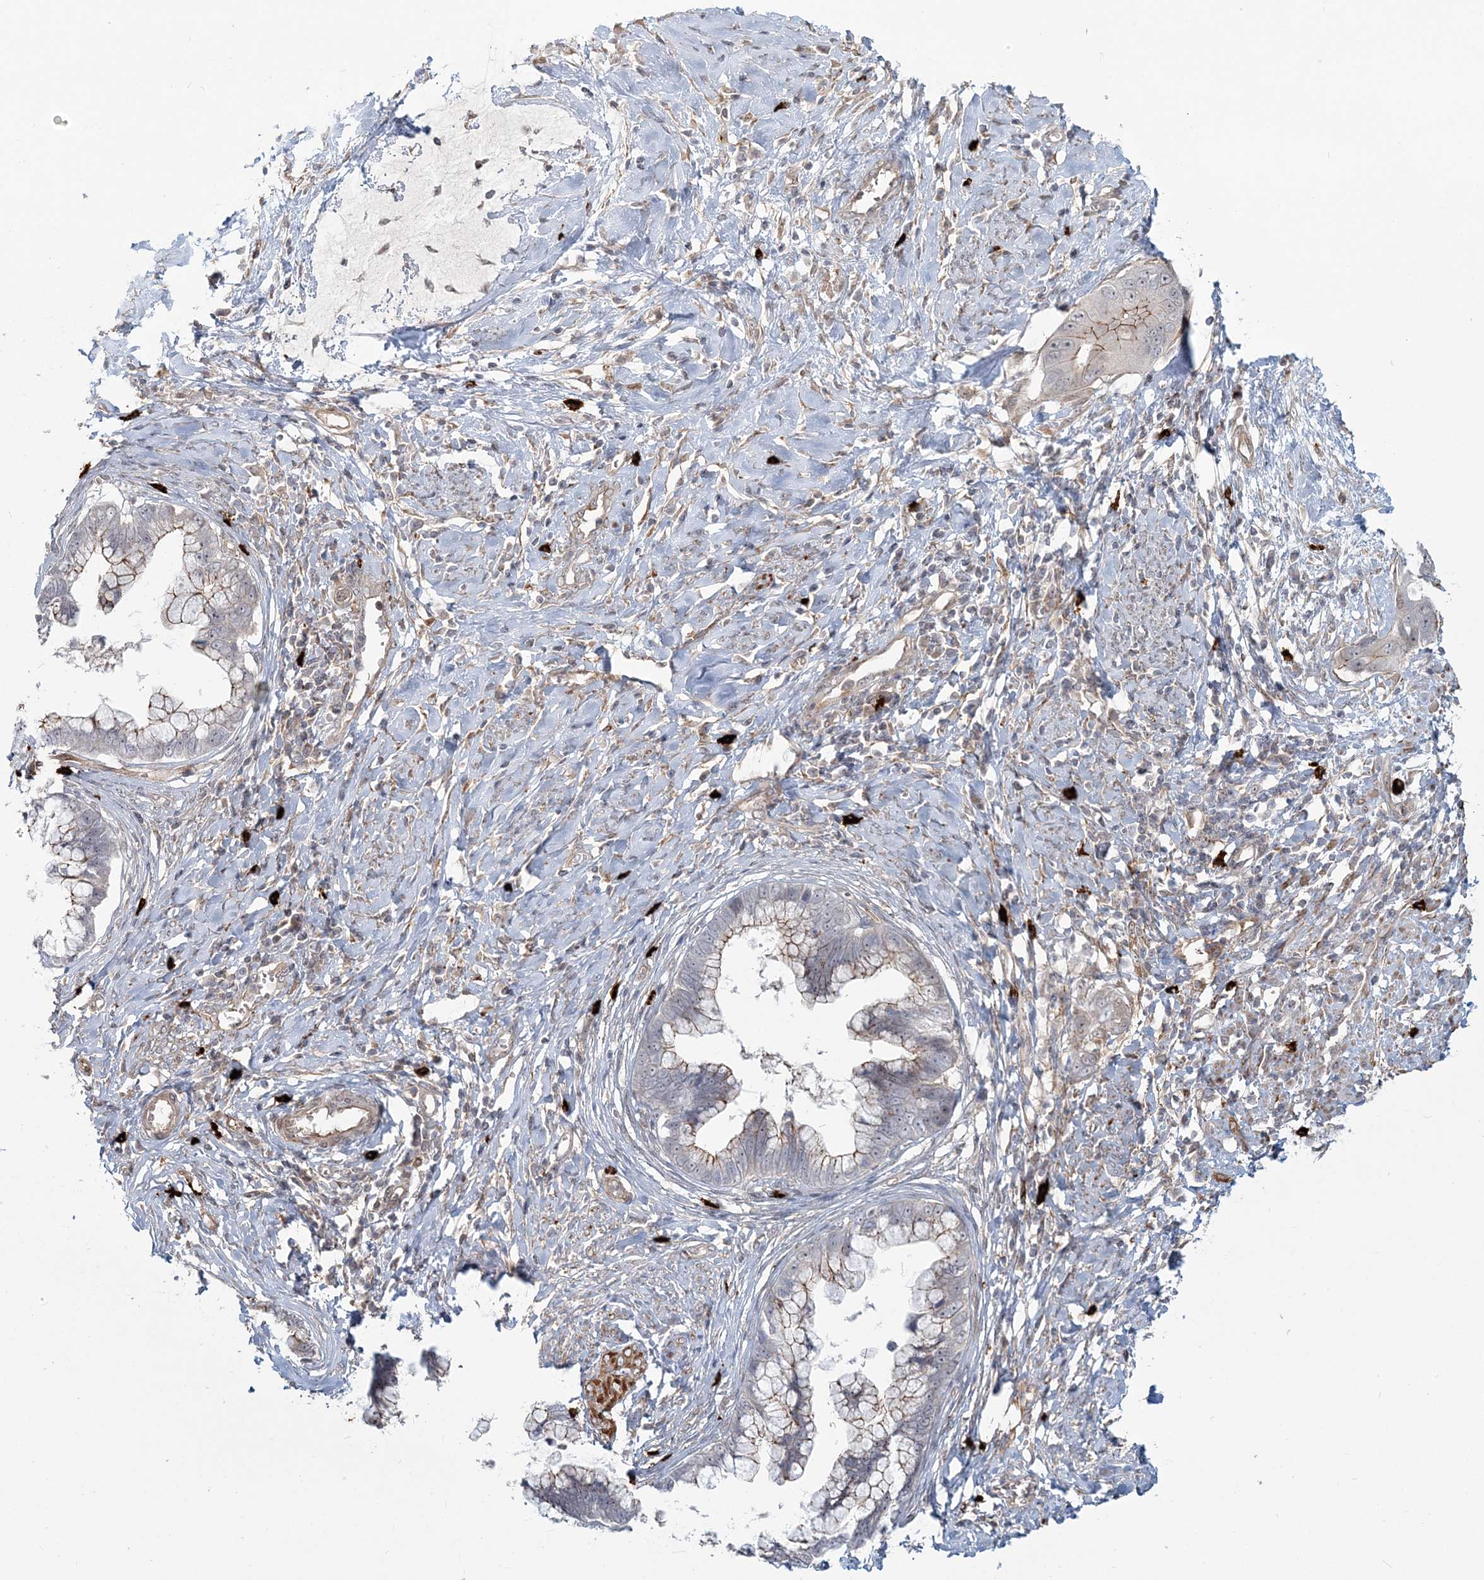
{"staining": {"intensity": "moderate", "quantity": "25%-75%", "location": "cytoplasmic/membranous"}, "tissue": "cervical cancer", "cell_type": "Tumor cells", "image_type": "cancer", "snomed": [{"axis": "morphology", "description": "Adenocarcinoma, NOS"}, {"axis": "topography", "description": "Cervix"}], "caption": "Protein expression analysis of cervical cancer (adenocarcinoma) displays moderate cytoplasmic/membranous staining in approximately 25%-75% of tumor cells.", "gene": "SH3PXD2A", "patient": {"sex": "female", "age": 44}}